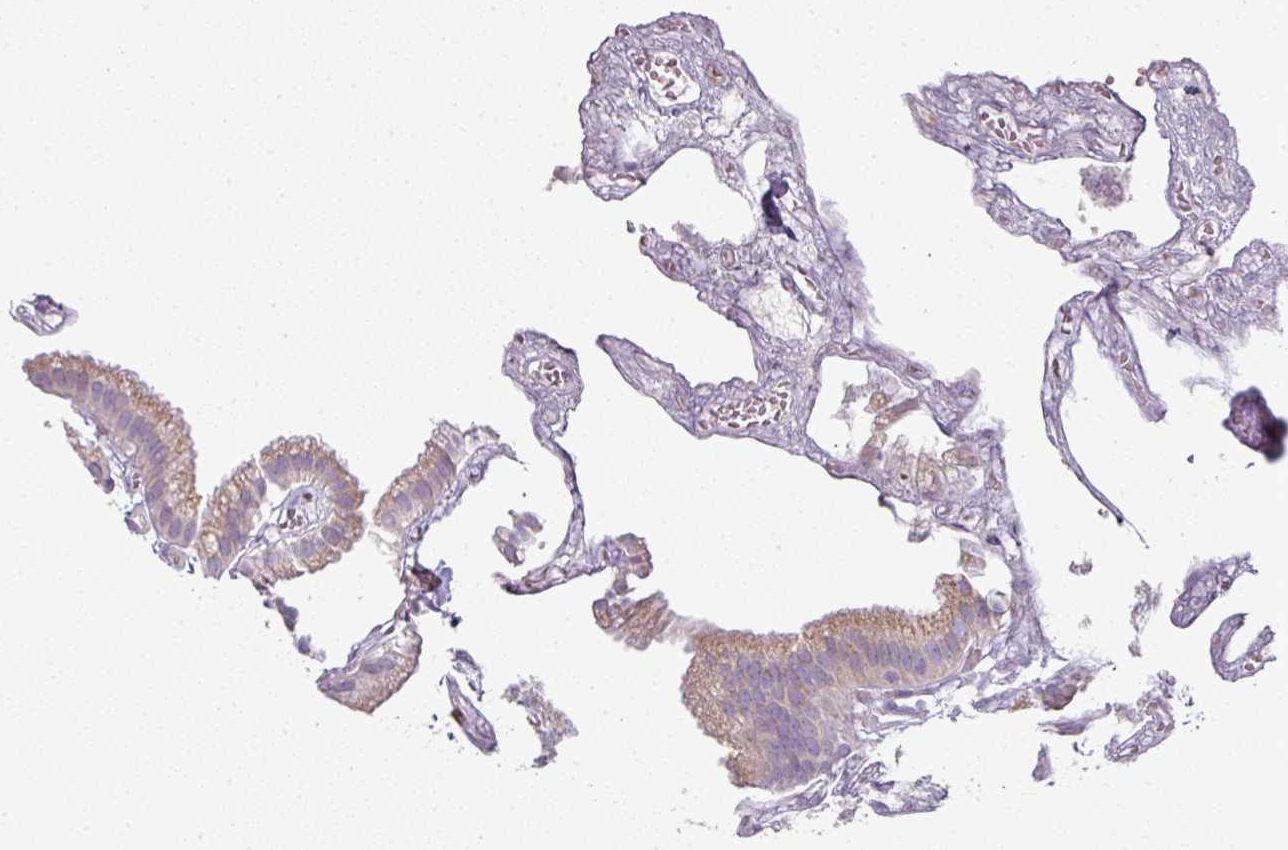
{"staining": {"intensity": "moderate", "quantity": ">75%", "location": "cytoplasmic/membranous"}, "tissue": "gallbladder", "cell_type": "Glandular cells", "image_type": "normal", "snomed": [{"axis": "morphology", "description": "Normal tissue, NOS"}, {"axis": "topography", "description": "Gallbladder"}], "caption": "Normal gallbladder reveals moderate cytoplasmic/membranous staining in about >75% of glandular cells, visualized by immunohistochemistry.", "gene": "FHAD1", "patient": {"sex": "female", "age": 63}}